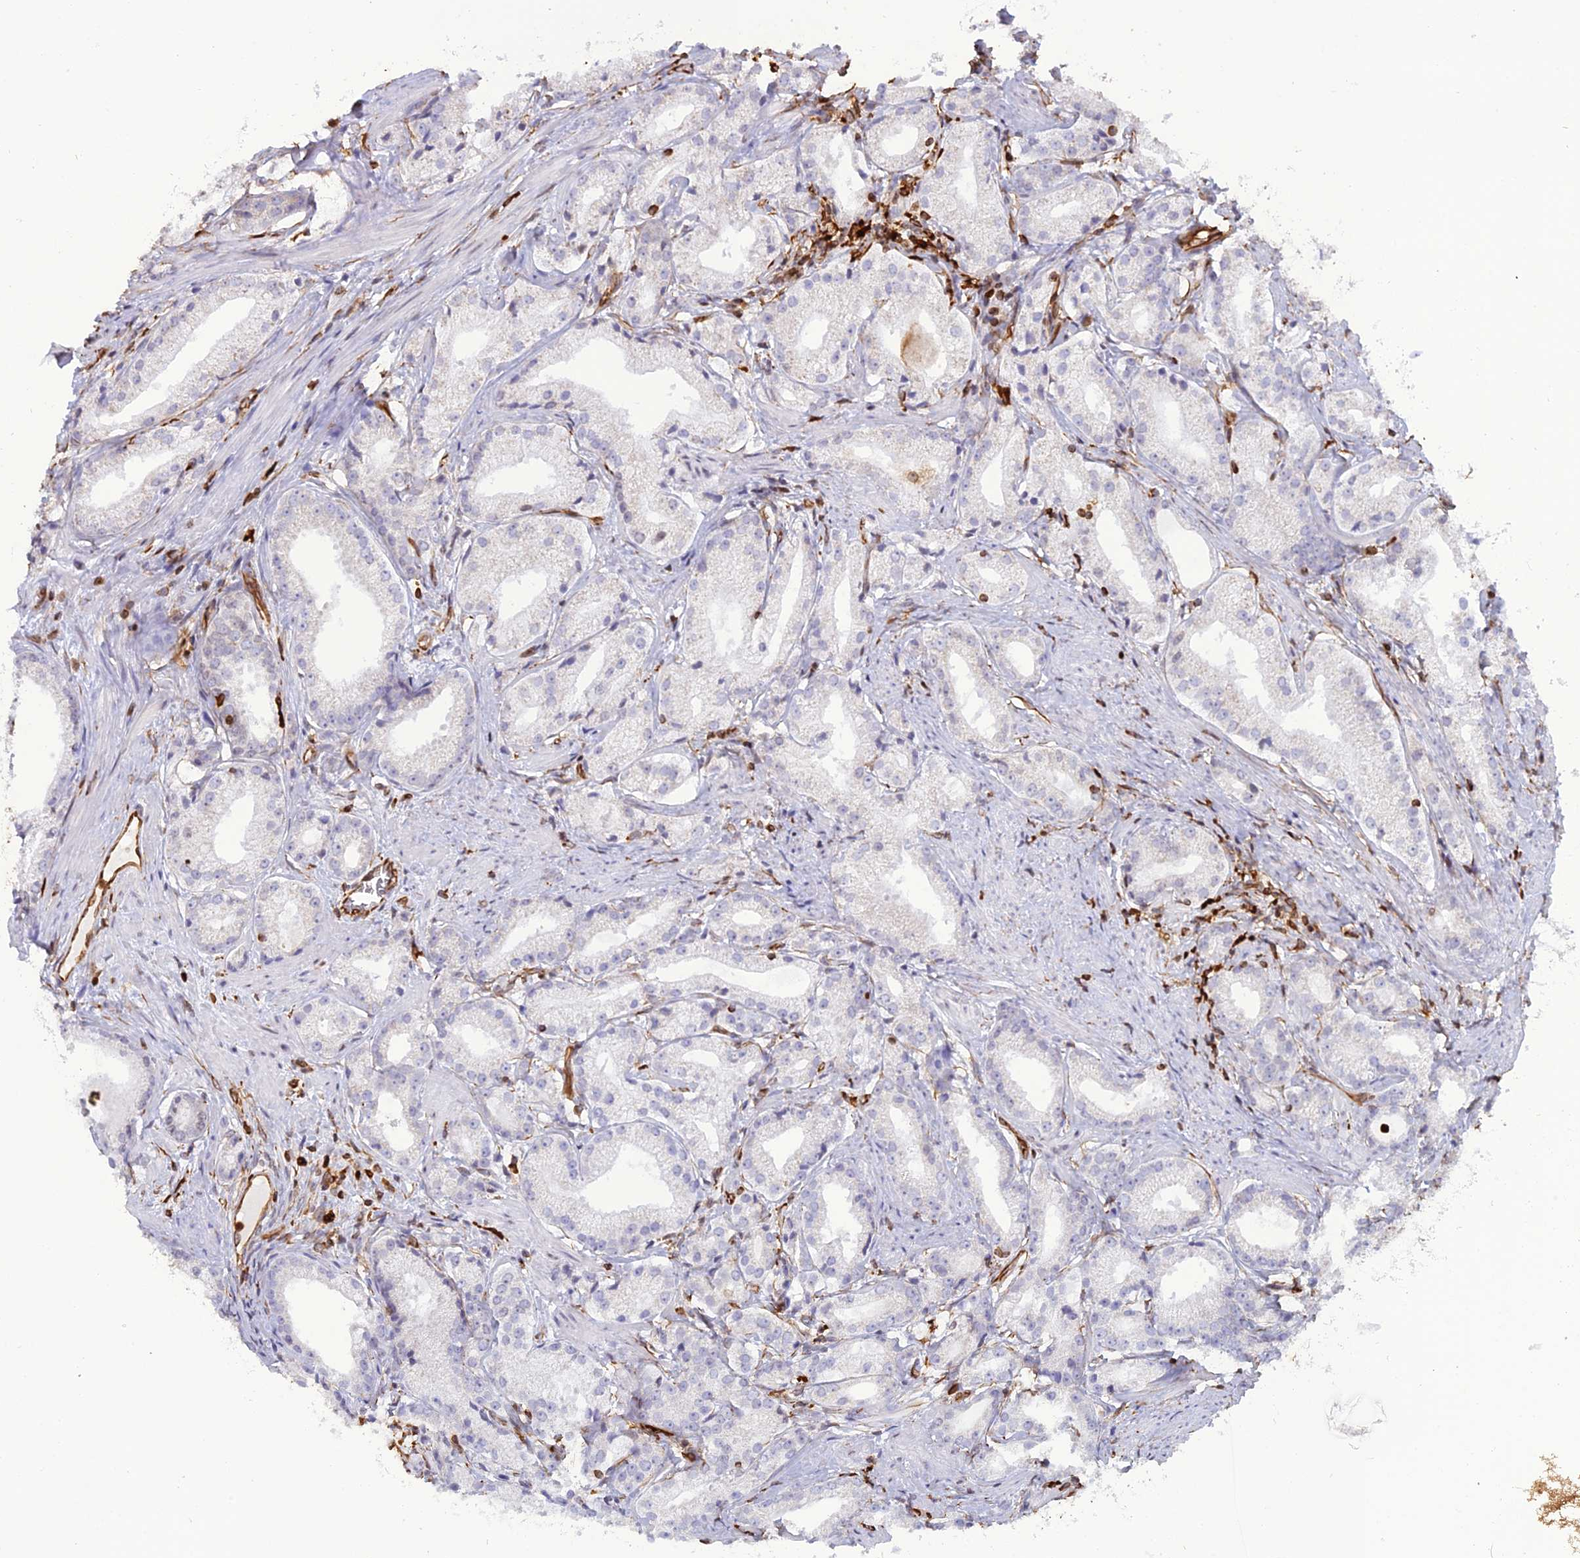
{"staining": {"intensity": "negative", "quantity": "none", "location": "none"}, "tissue": "prostate cancer", "cell_type": "Tumor cells", "image_type": "cancer", "snomed": [{"axis": "morphology", "description": "Adenocarcinoma, Low grade"}, {"axis": "topography", "description": "Prostate"}], "caption": "Tumor cells show no significant positivity in prostate cancer. (DAB IHC with hematoxylin counter stain).", "gene": "APOBR", "patient": {"sex": "male", "age": 57}}